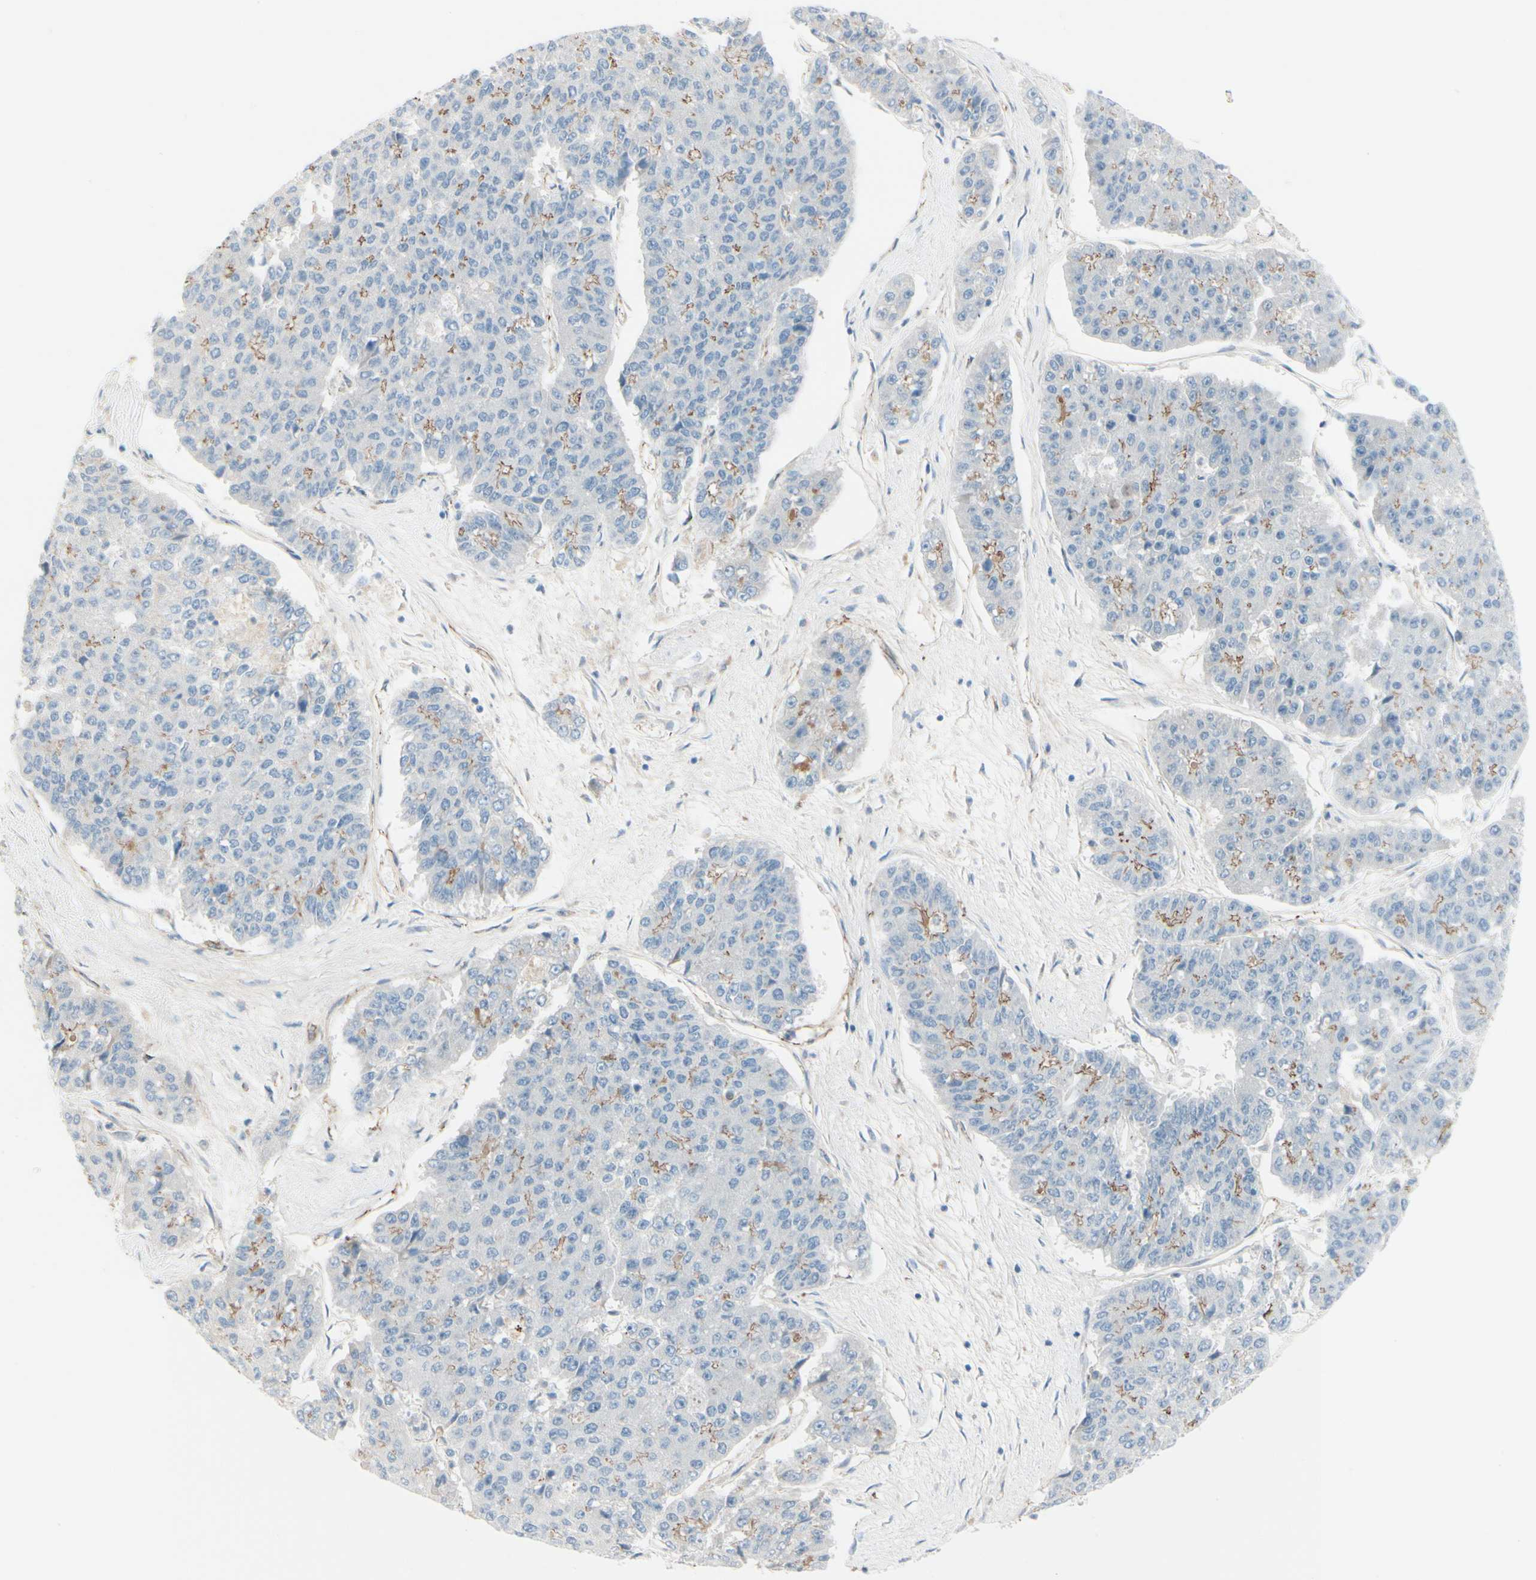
{"staining": {"intensity": "weak", "quantity": "25%-75%", "location": "cytoplasmic/membranous"}, "tissue": "pancreatic cancer", "cell_type": "Tumor cells", "image_type": "cancer", "snomed": [{"axis": "morphology", "description": "Adenocarcinoma, NOS"}, {"axis": "topography", "description": "Pancreas"}], "caption": "Immunohistochemistry (IHC) (DAB) staining of human pancreatic cancer (adenocarcinoma) shows weak cytoplasmic/membranous protein expression in about 25%-75% of tumor cells.", "gene": "TJP1", "patient": {"sex": "male", "age": 50}}